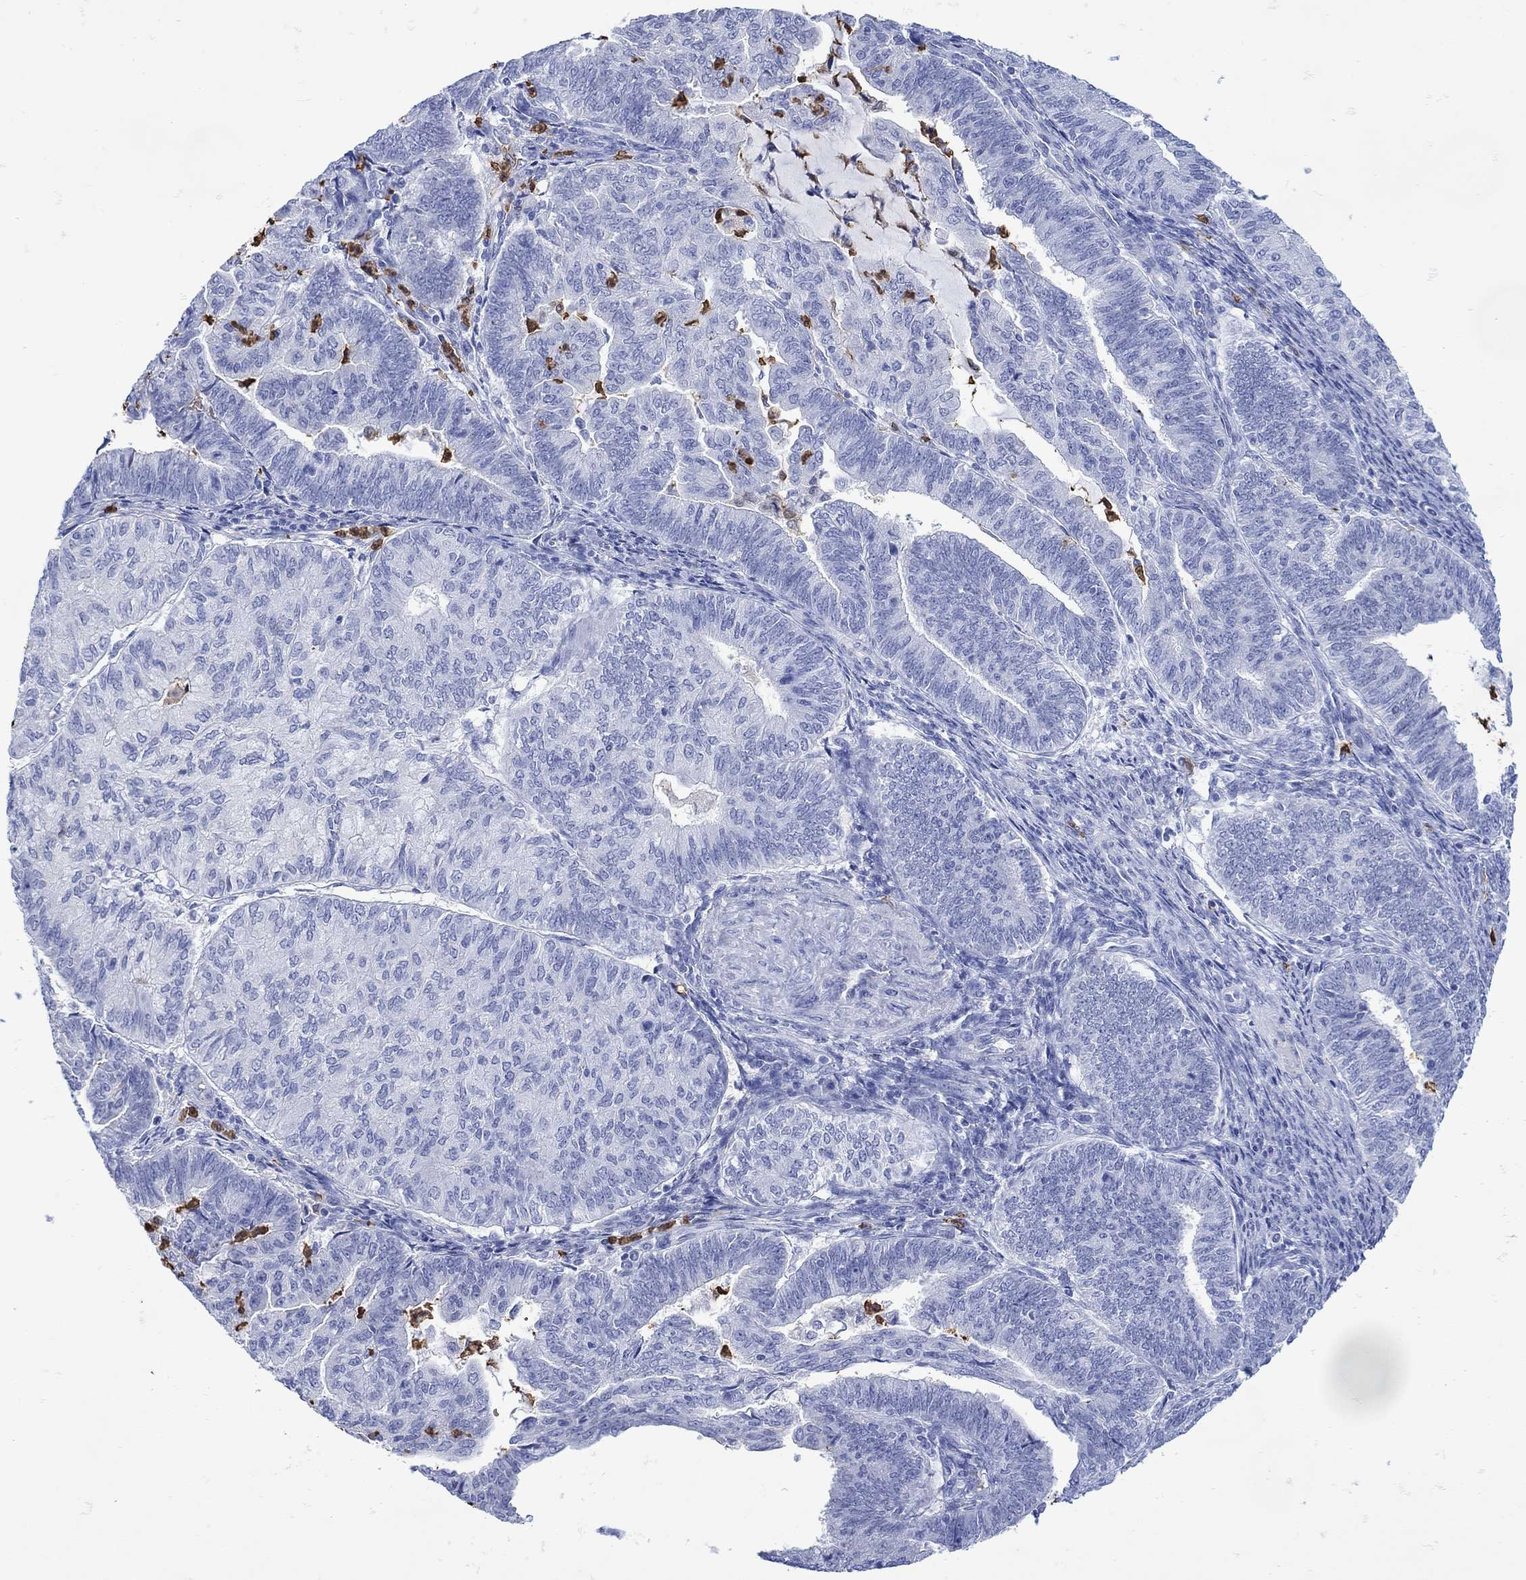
{"staining": {"intensity": "negative", "quantity": "none", "location": "none"}, "tissue": "endometrial cancer", "cell_type": "Tumor cells", "image_type": "cancer", "snomed": [{"axis": "morphology", "description": "Adenocarcinoma, NOS"}, {"axis": "topography", "description": "Endometrium"}], "caption": "Tumor cells are negative for brown protein staining in endometrial cancer. (DAB immunohistochemistry visualized using brightfield microscopy, high magnification).", "gene": "LINGO3", "patient": {"sex": "female", "age": 82}}